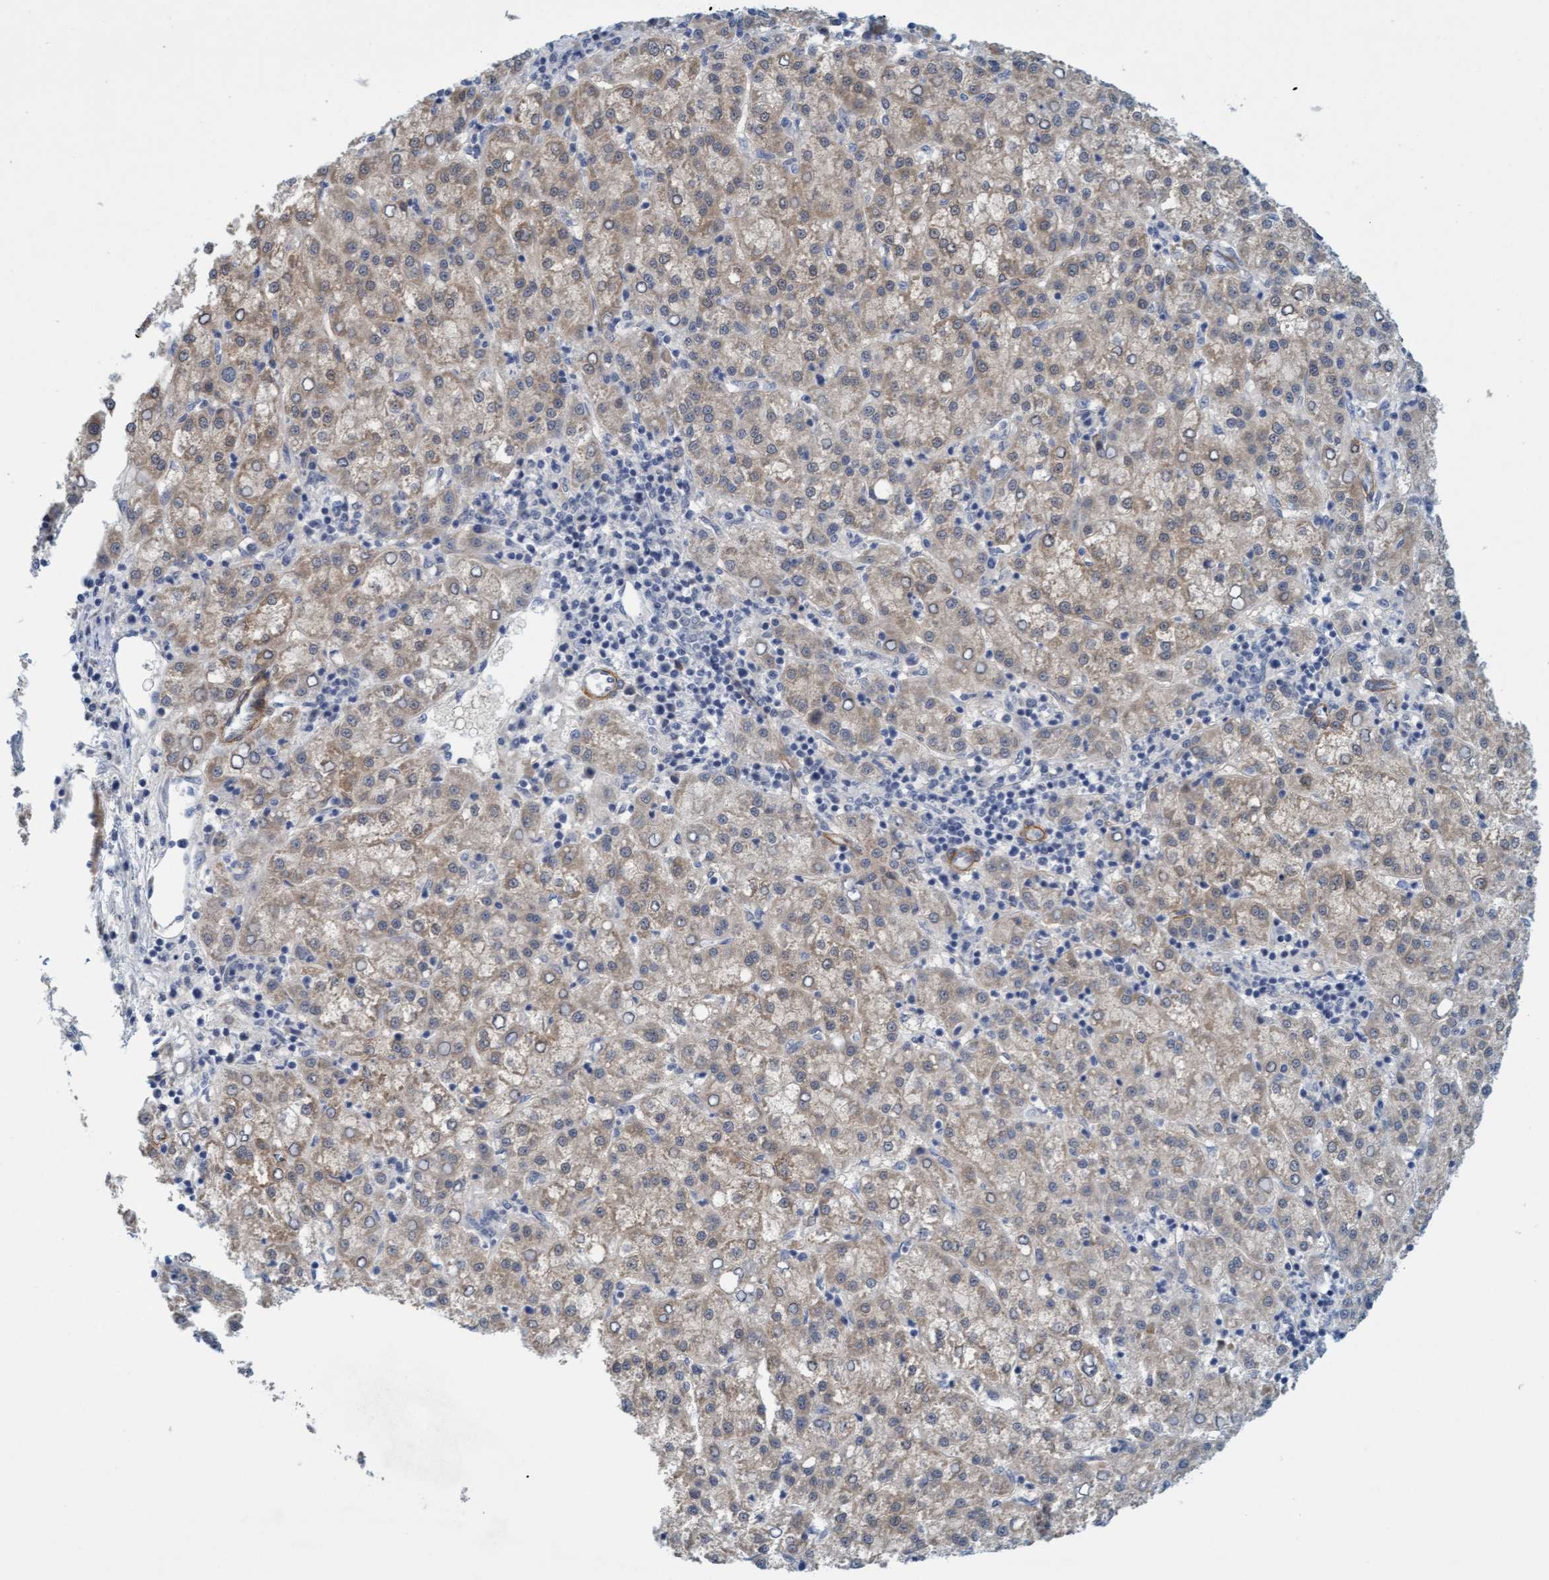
{"staining": {"intensity": "weak", "quantity": "25%-75%", "location": "cytoplasmic/membranous"}, "tissue": "liver cancer", "cell_type": "Tumor cells", "image_type": "cancer", "snomed": [{"axis": "morphology", "description": "Carcinoma, Hepatocellular, NOS"}, {"axis": "topography", "description": "Liver"}], "caption": "Protein staining by IHC displays weak cytoplasmic/membranous expression in about 25%-75% of tumor cells in liver cancer.", "gene": "TSTD2", "patient": {"sex": "female", "age": 58}}